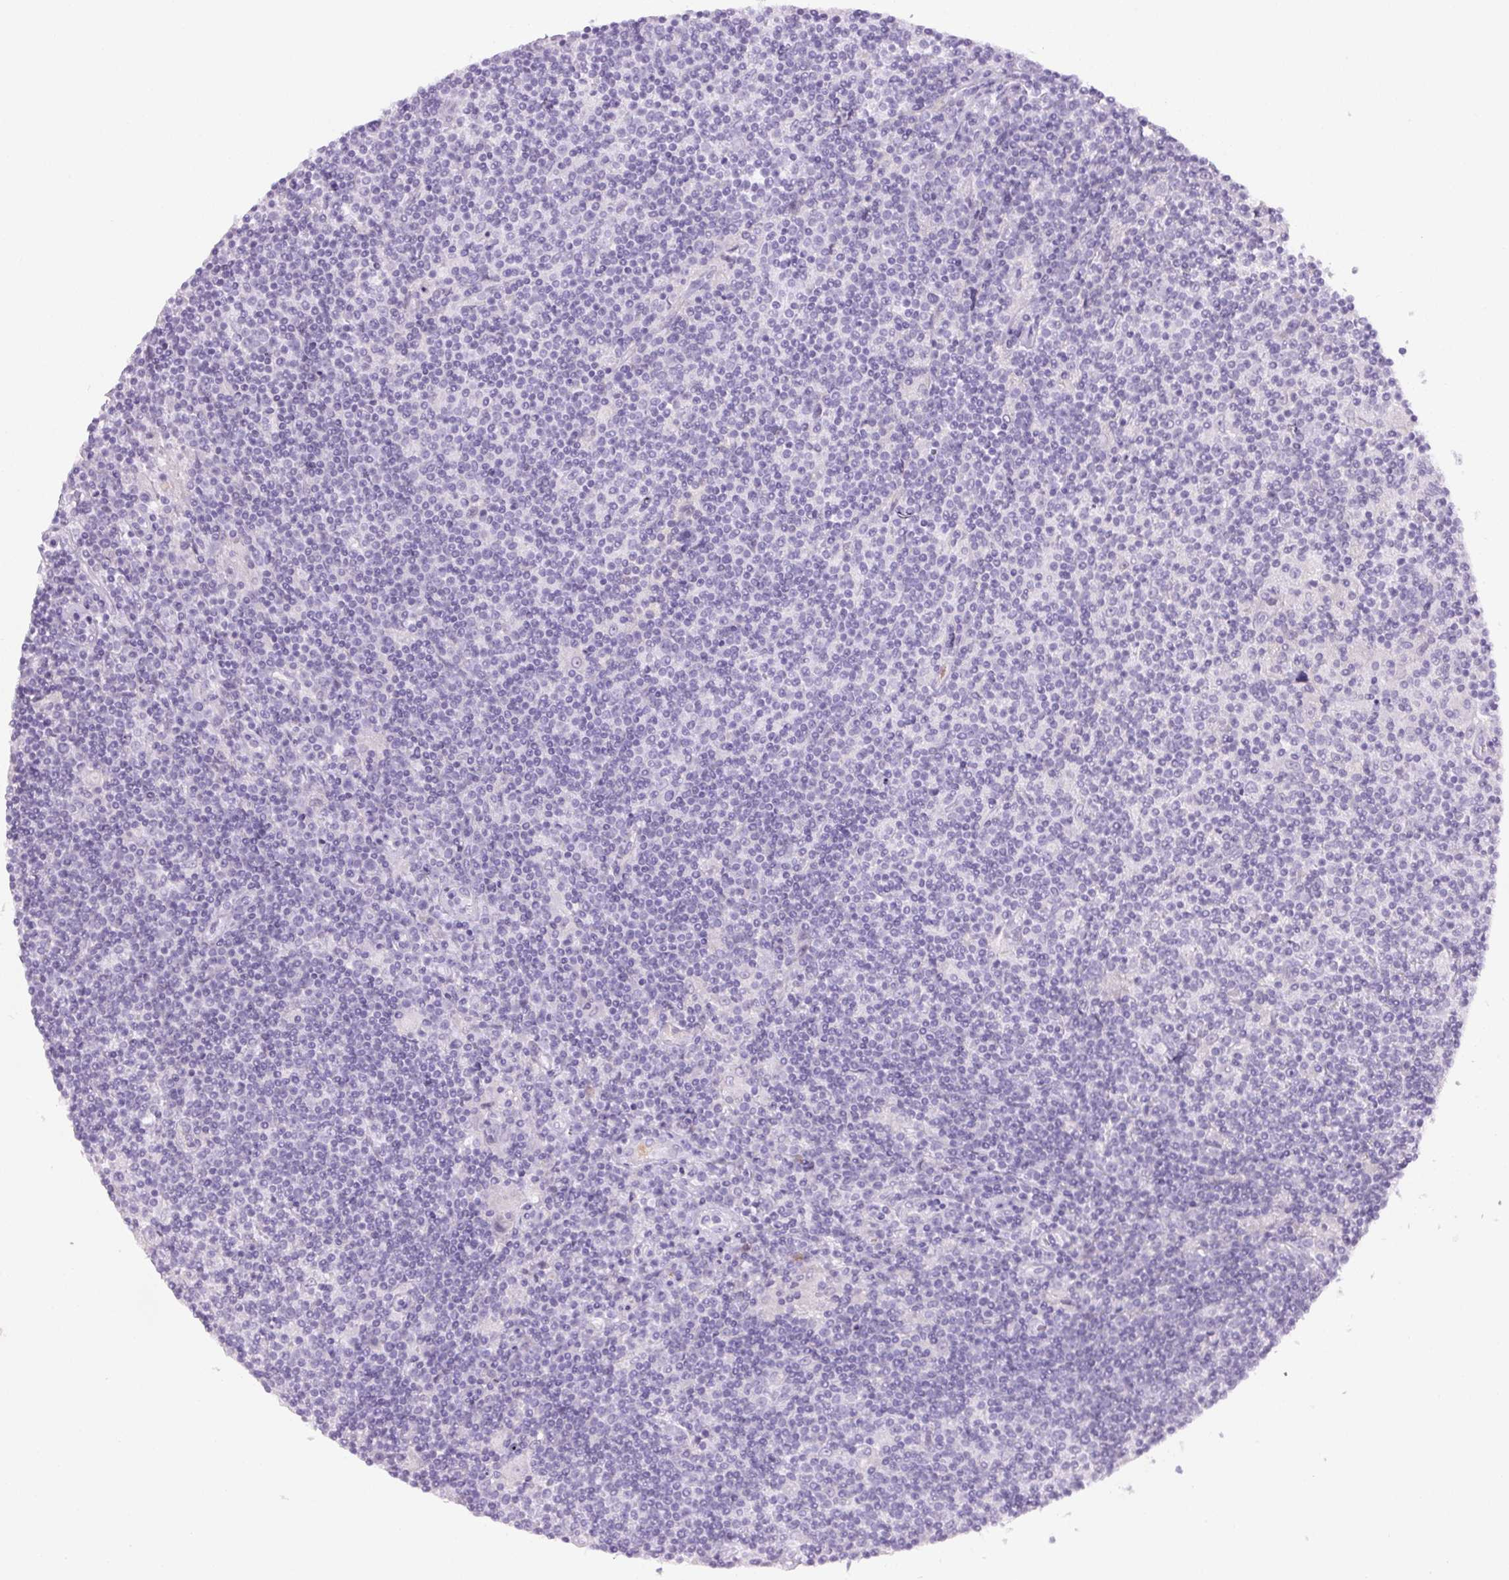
{"staining": {"intensity": "negative", "quantity": "none", "location": "none"}, "tissue": "lymphoma", "cell_type": "Tumor cells", "image_type": "cancer", "snomed": [{"axis": "morphology", "description": "Hodgkin's disease, NOS"}, {"axis": "topography", "description": "Lymph node"}], "caption": "This is an immunohistochemistry (IHC) image of Hodgkin's disease. There is no positivity in tumor cells.", "gene": "PADI4", "patient": {"sex": "male", "age": 40}}